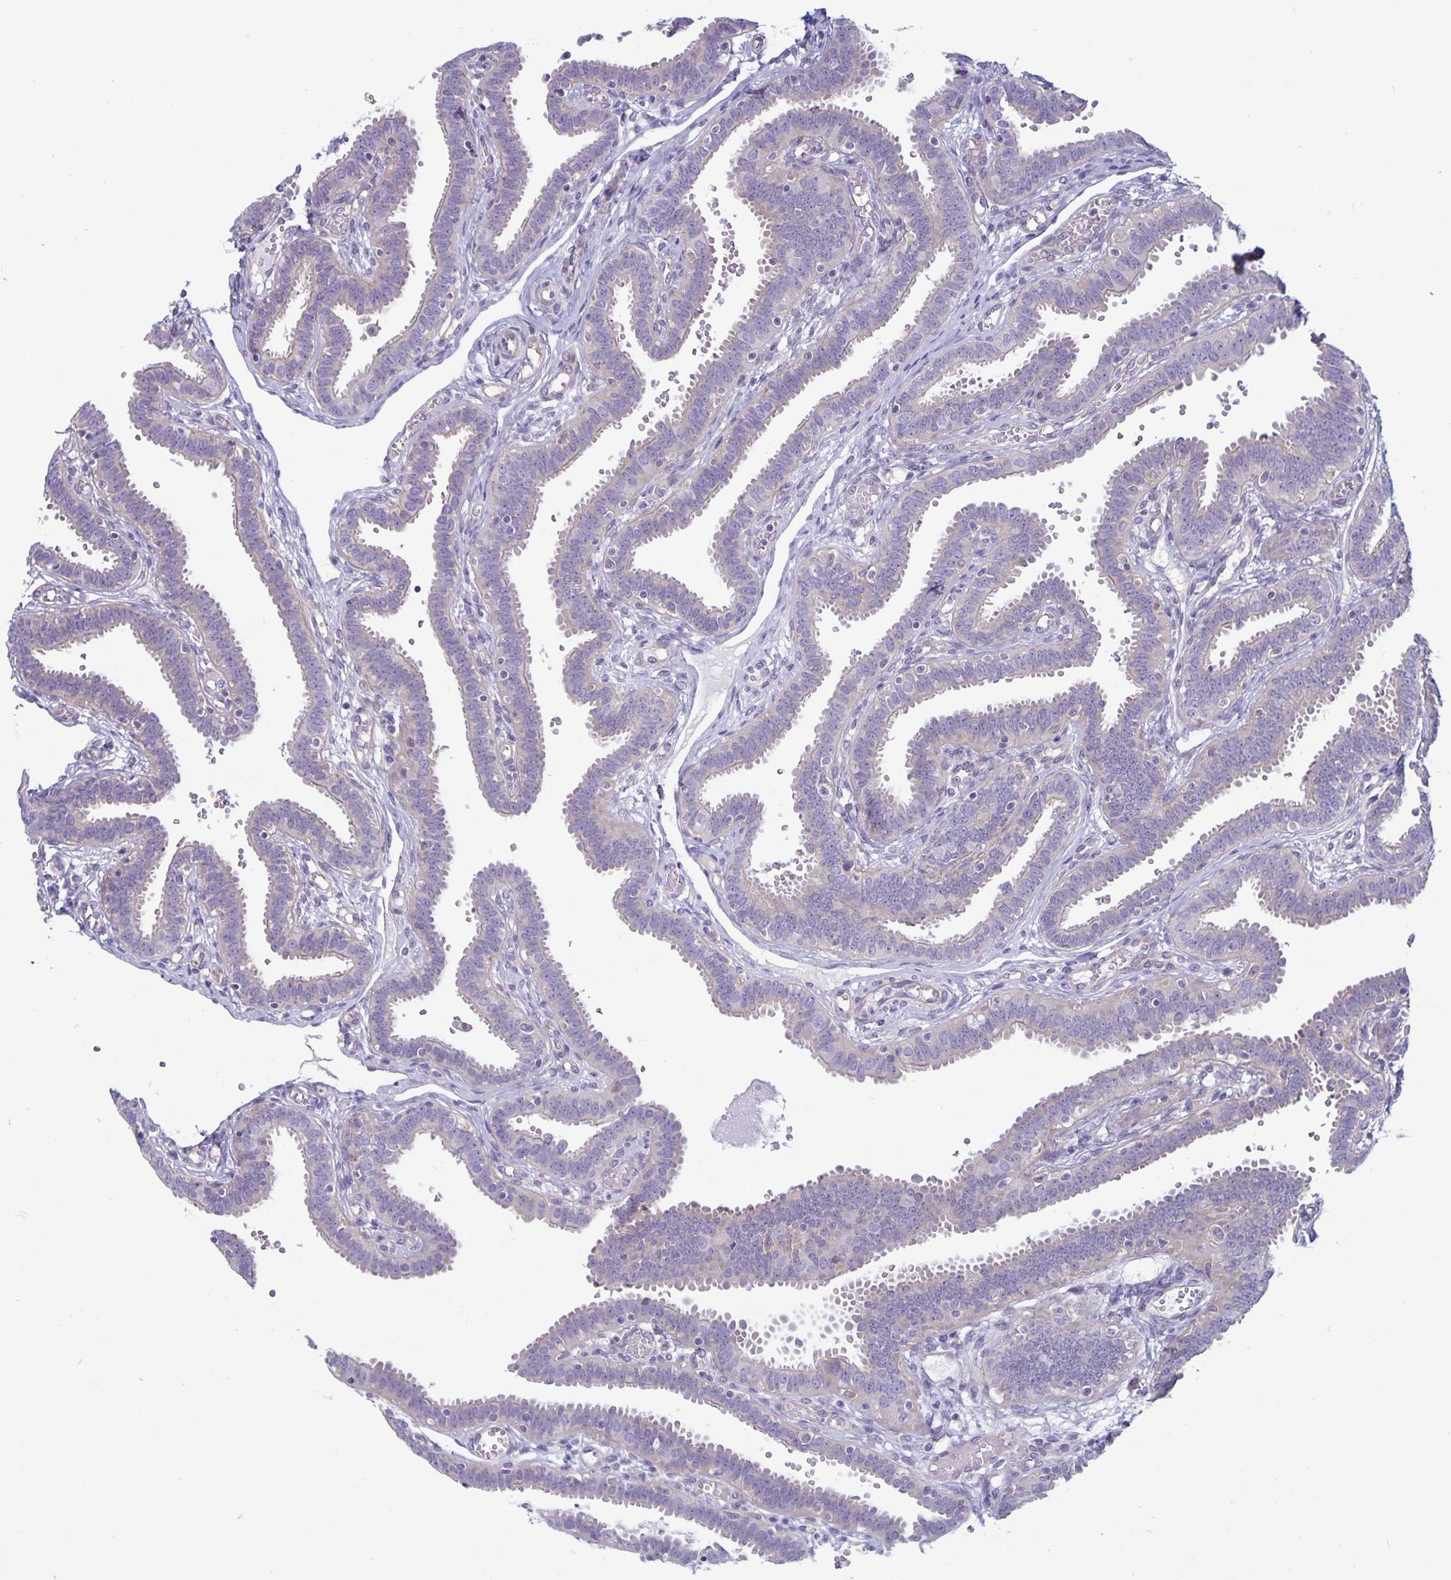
{"staining": {"intensity": "negative", "quantity": "none", "location": "none"}, "tissue": "fallopian tube", "cell_type": "Glandular cells", "image_type": "normal", "snomed": [{"axis": "morphology", "description": "Normal tissue, NOS"}, {"axis": "topography", "description": "Fallopian tube"}], "caption": "Histopathology image shows no significant protein expression in glandular cells of unremarkable fallopian tube. (Immunohistochemistry, brightfield microscopy, high magnification).", "gene": "PLCB3", "patient": {"sex": "female", "age": 37}}